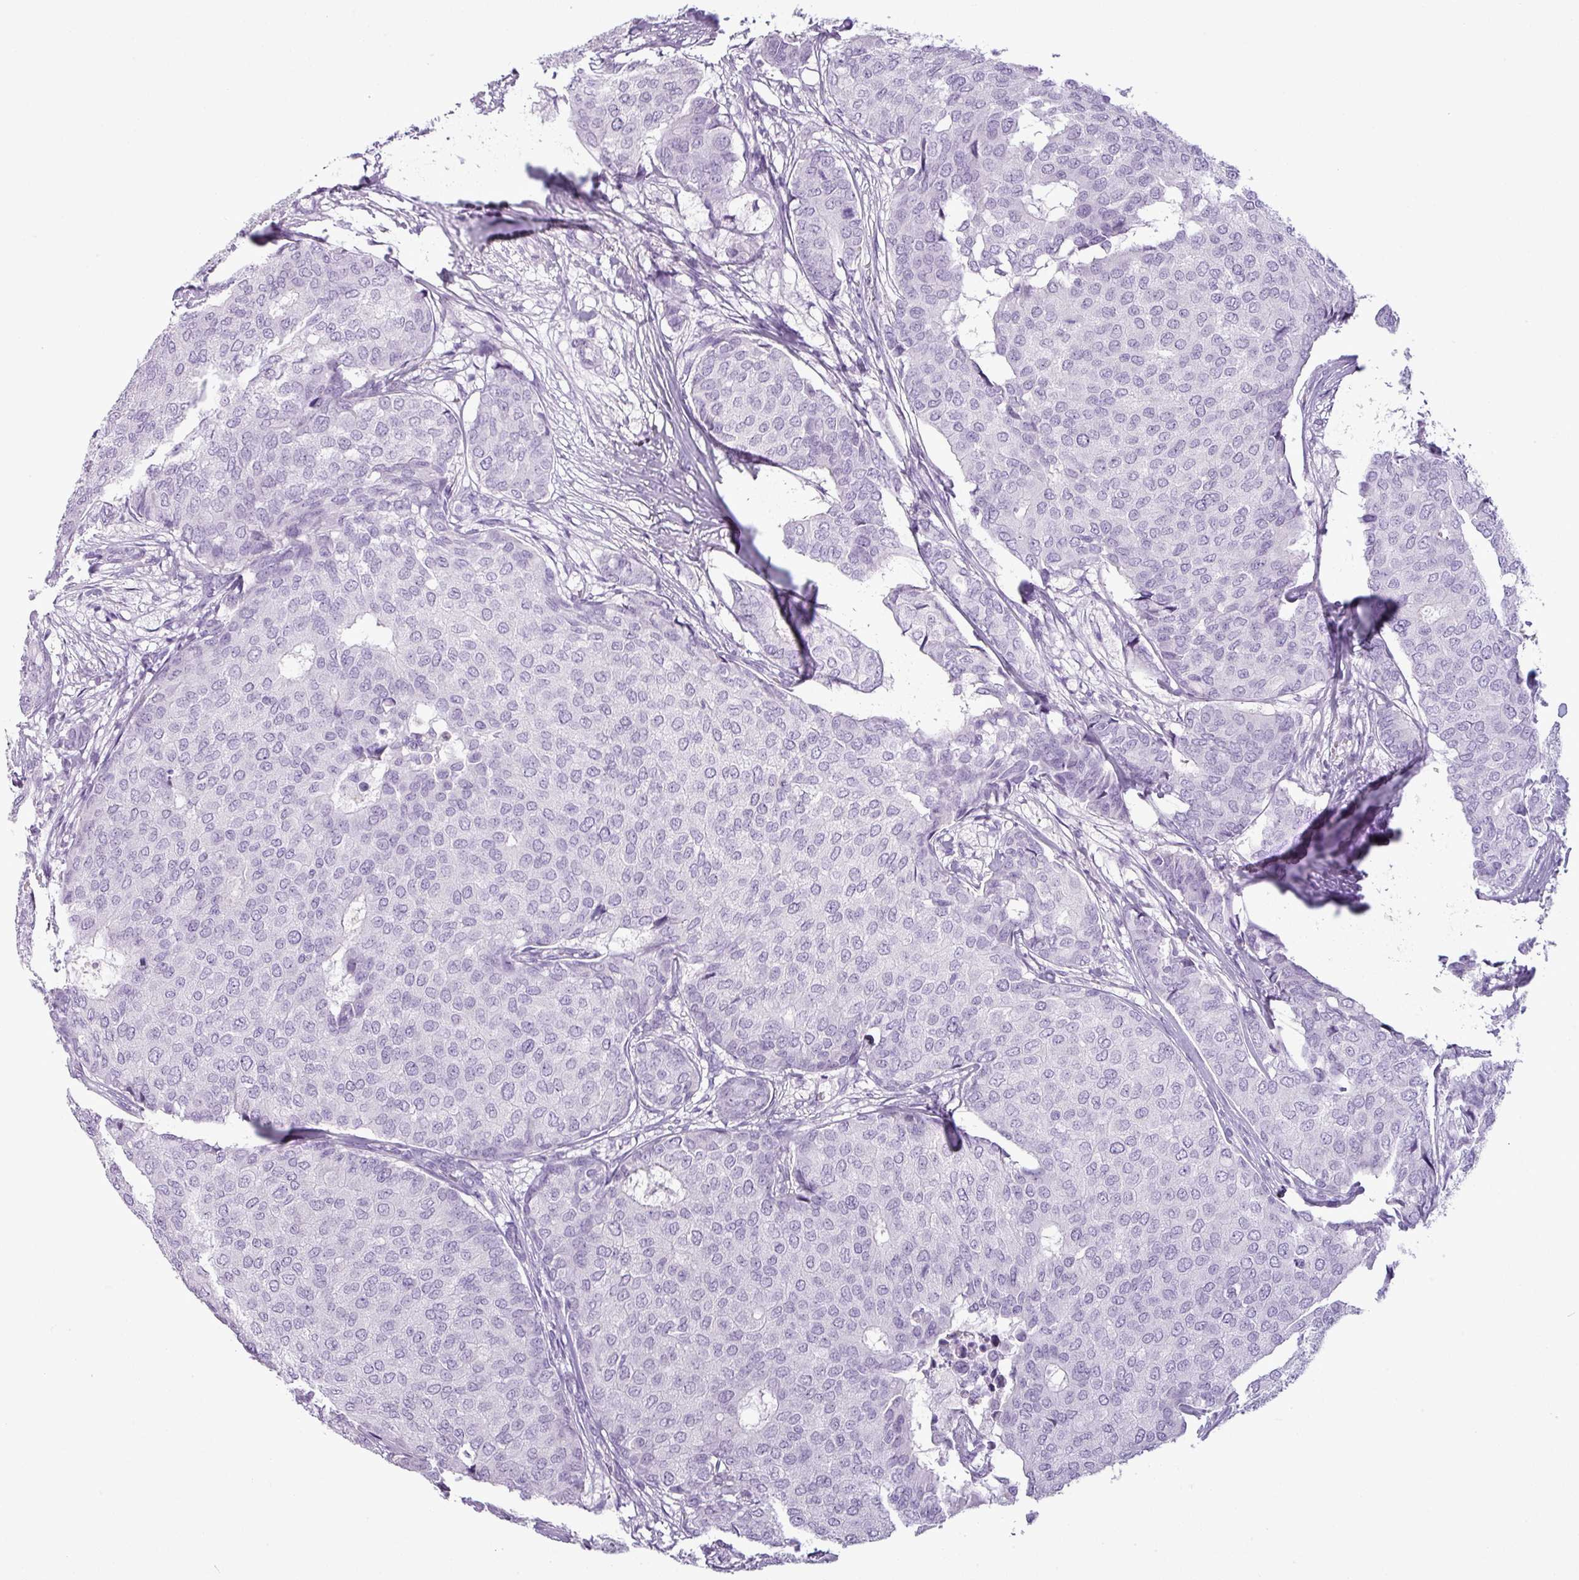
{"staining": {"intensity": "negative", "quantity": "none", "location": "none"}, "tissue": "breast cancer", "cell_type": "Tumor cells", "image_type": "cancer", "snomed": [{"axis": "morphology", "description": "Duct carcinoma"}, {"axis": "topography", "description": "Breast"}], "caption": "Tumor cells are negative for brown protein staining in breast cancer.", "gene": "CDH16", "patient": {"sex": "female", "age": 75}}